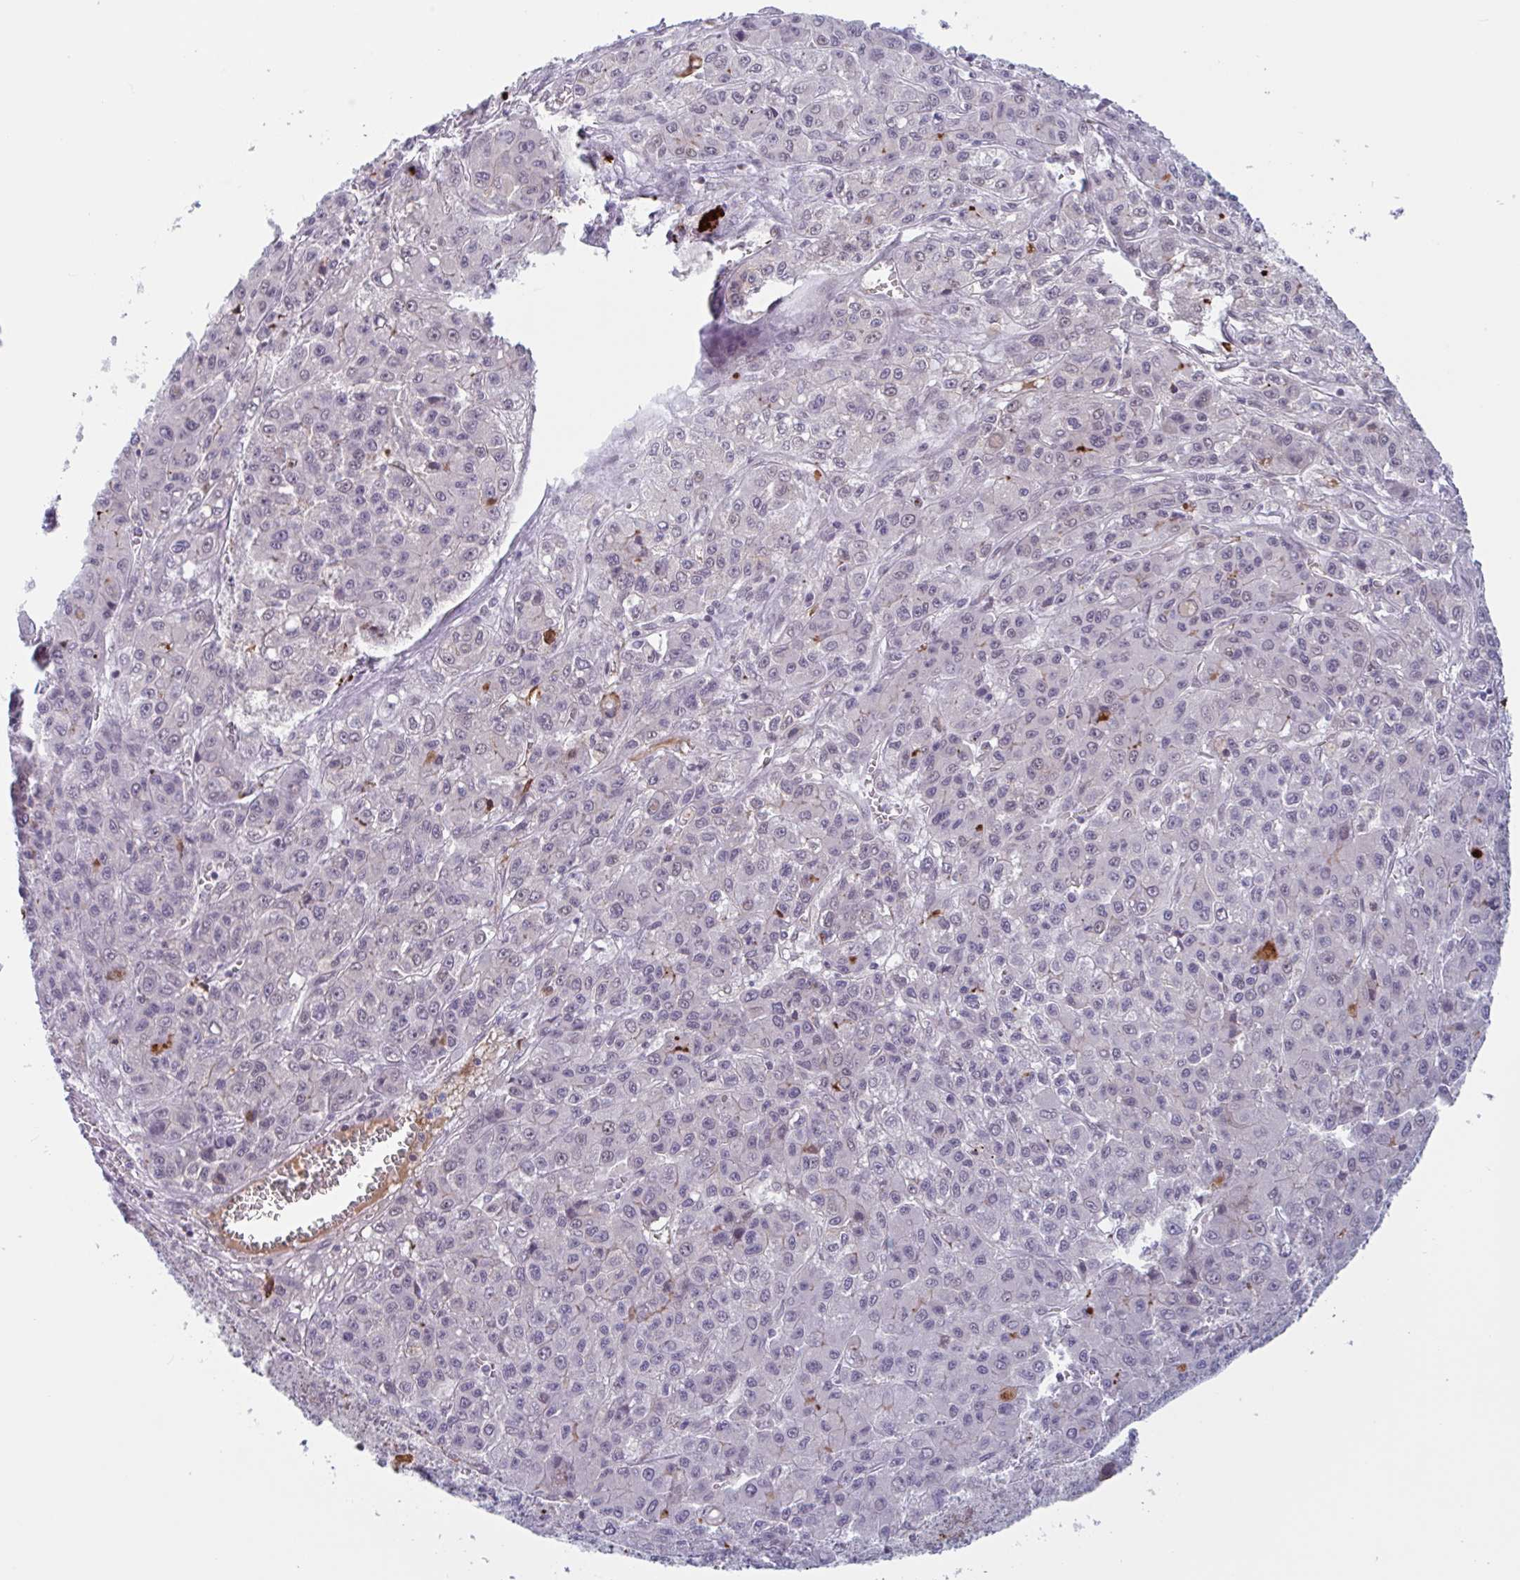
{"staining": {"intensity": "weak", "quantity": "<25%", "location": "nuclear"}, "tissue": "liver cancer", "cell_type": "Tumor cells", "image_type": "cancer", "snomed": [{"axis": "morphology", "description": "Carcinoma, Hepatocellular, NOS"}, {"axis": "topography", "description": "Liver"}], "caption": "Immunohistochemical staining of liver cancer (hepatocellular carcinoma) demonstrates no significant positivity in tumor cells.", "gene": "PLG", "patient": {"sex": "male", "age": 70}}